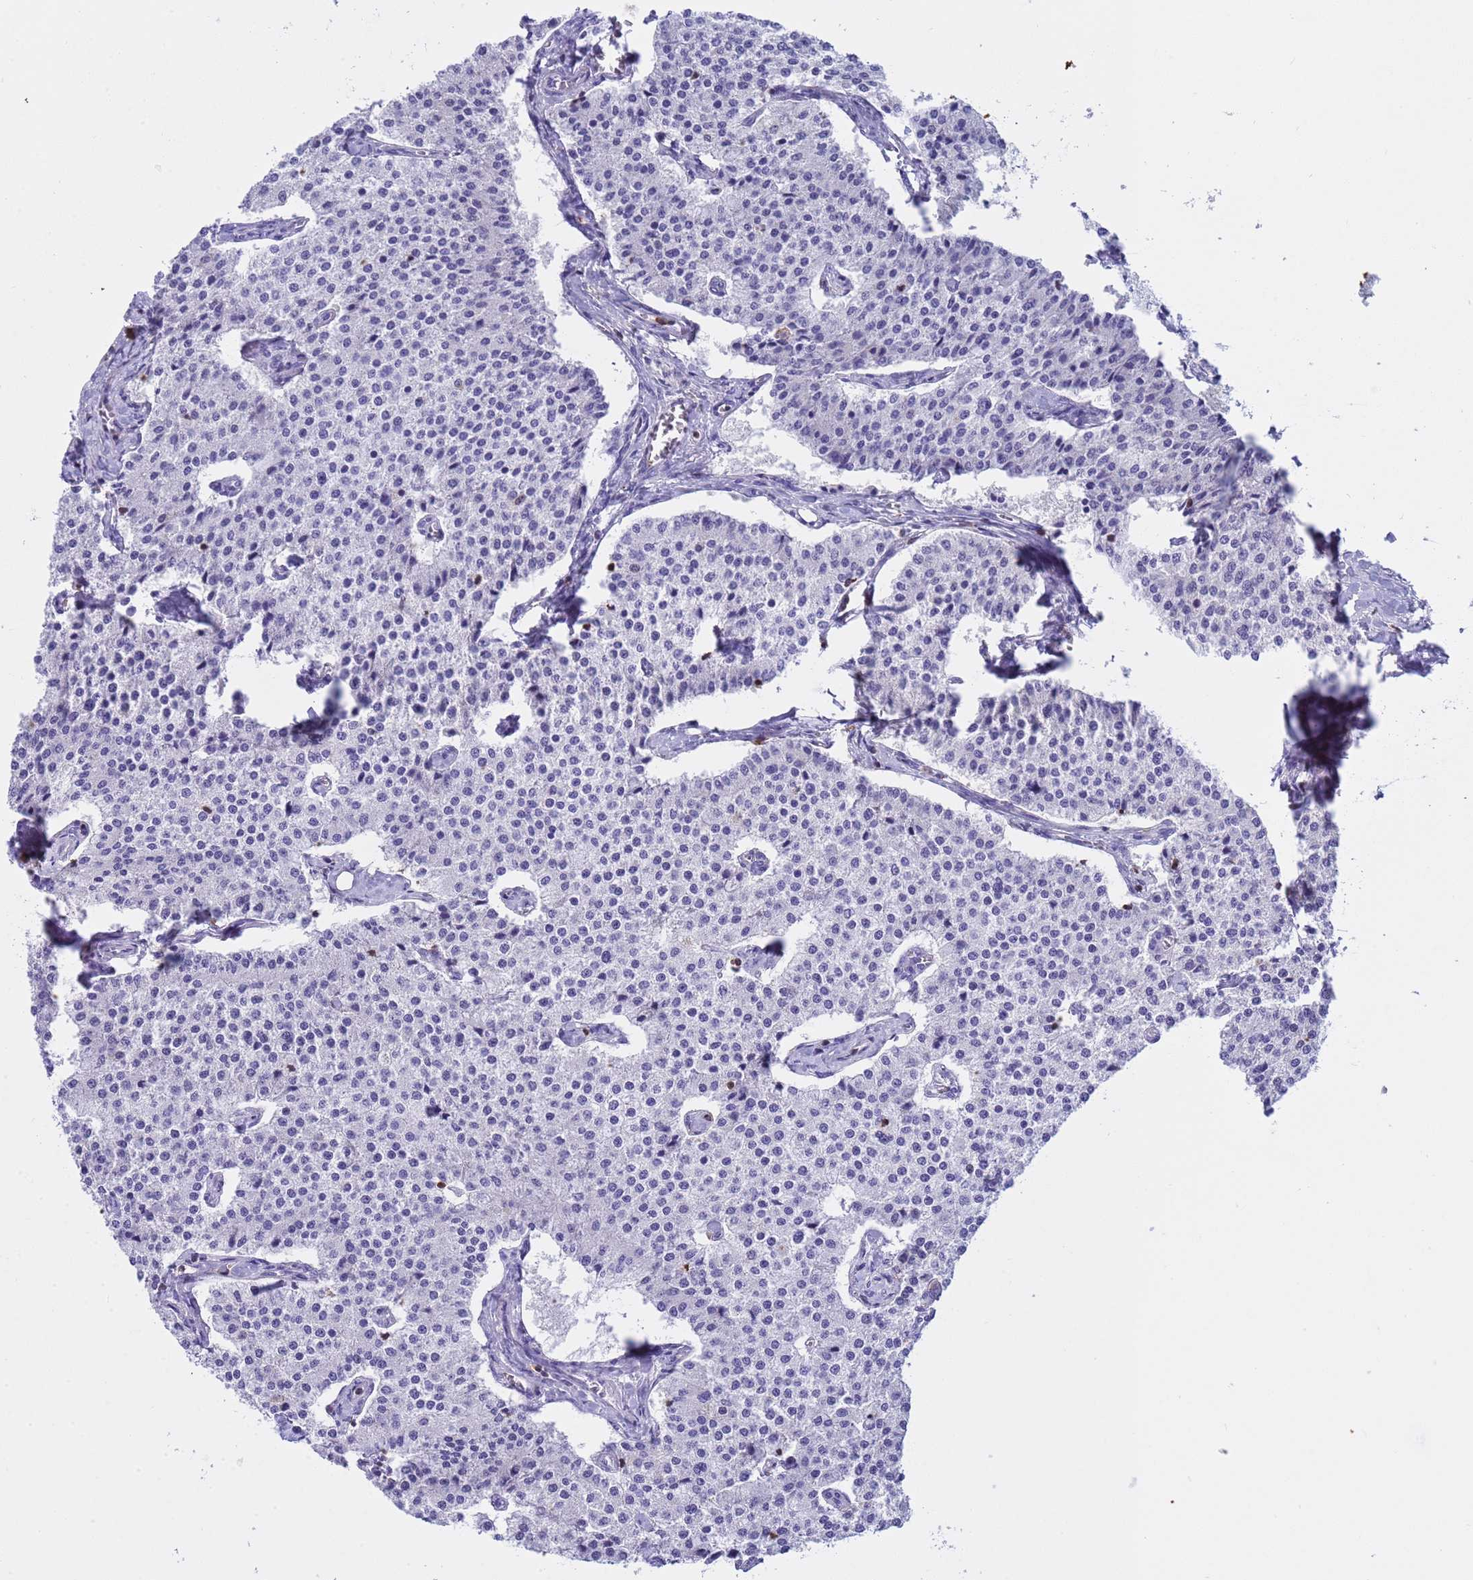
{"staining": {"intensity": "negative", "quantity": "none", "location": "none"}, "tissue": "carcinoid", "cell_type": "Tumor cells", "image_type": "cancer", "snomed": [{"axis": "morphology", "description": "Carcinoid, malignant, NOS"}, {"axis": "topography", "description": "Colon"}], "caption": "An immunohistochemistry (IHC) photomicrograph of carcinoid is shown. There is no staining in tumor cells of carcinoid.", "gene": "IRF5", "patient": {"sex": "female", "age": 52}}